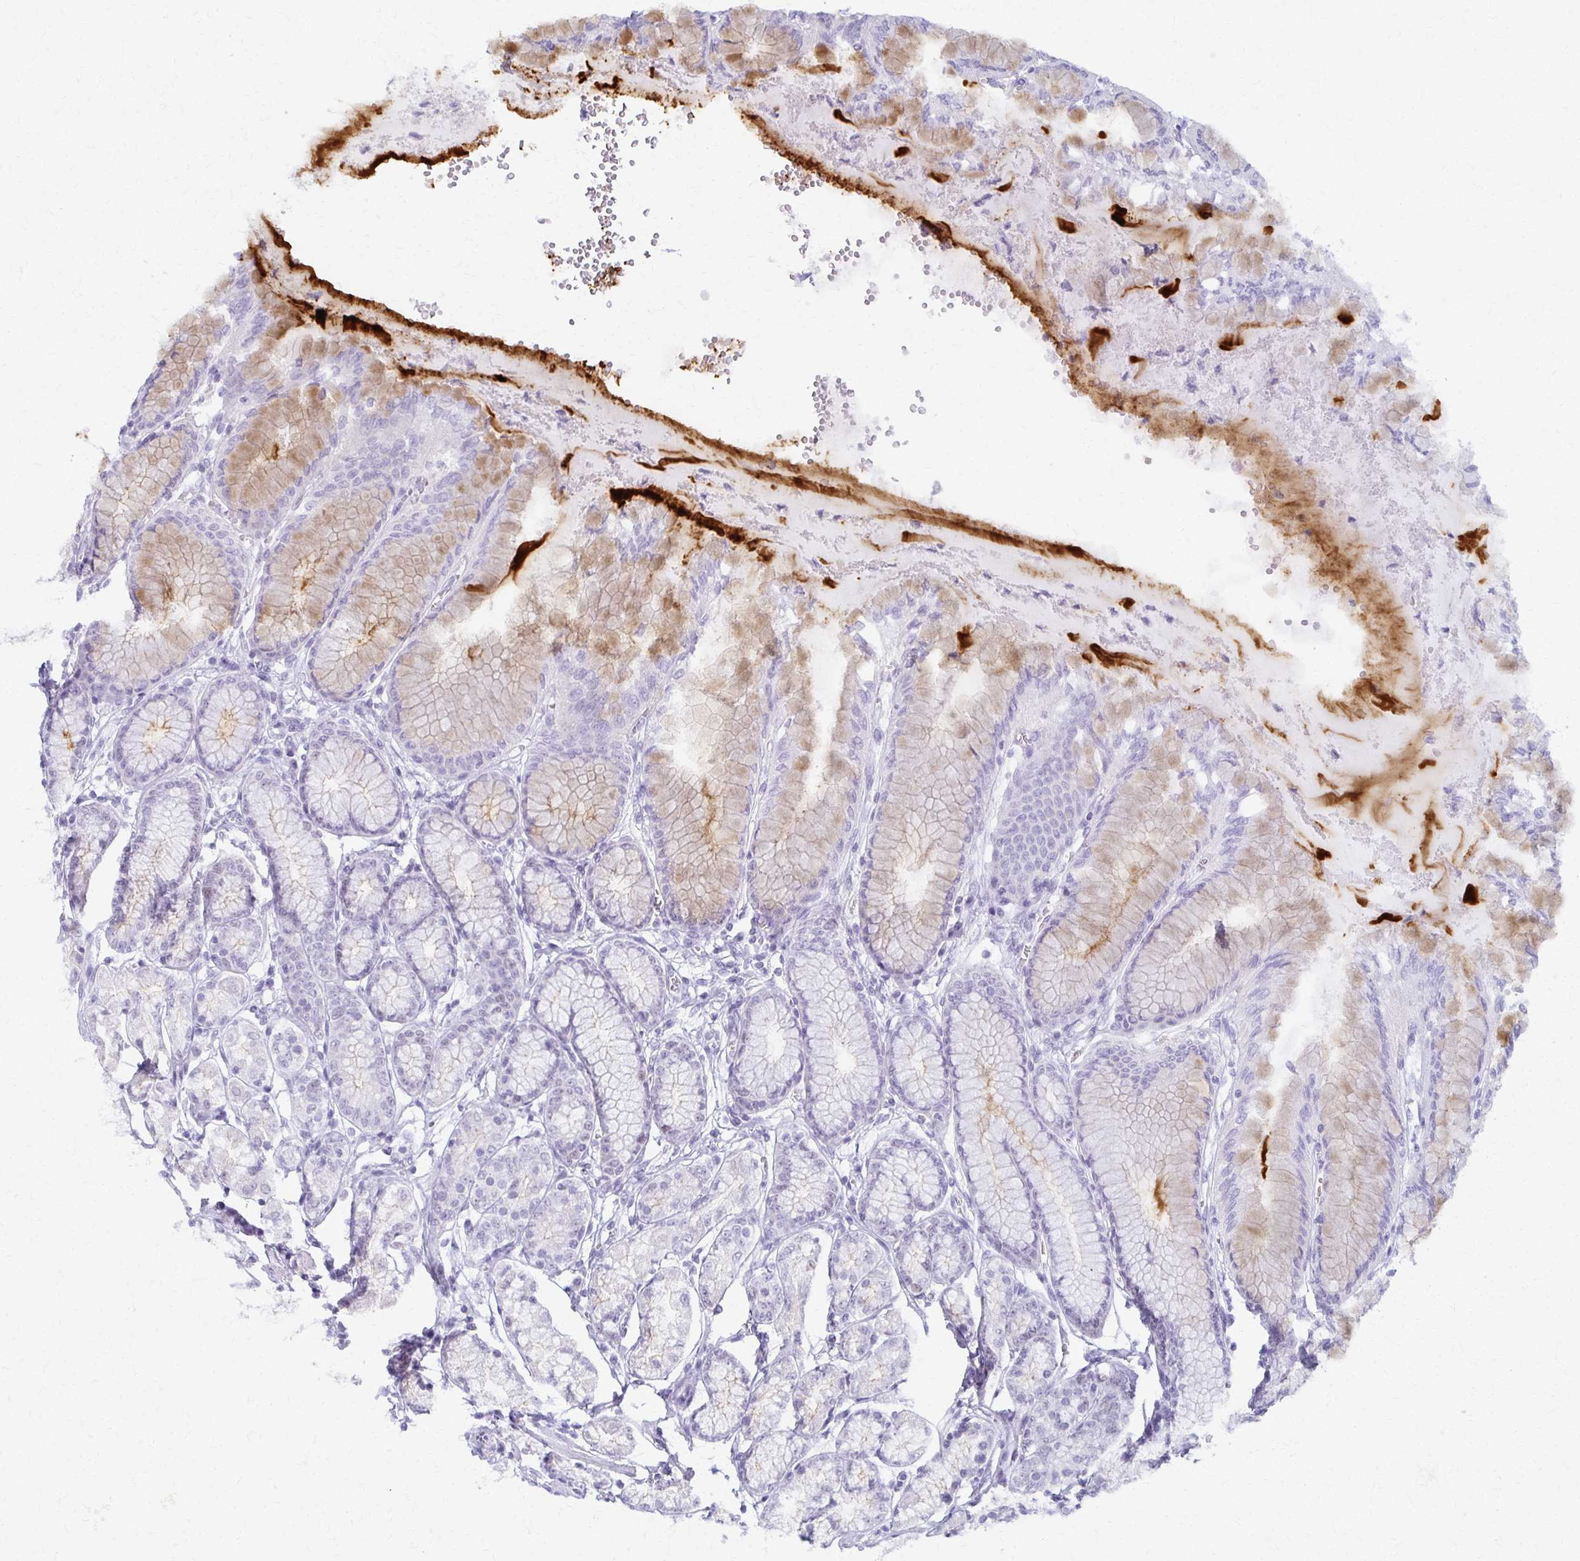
{"staining": {"intensity": "weak", "quantity": "<25%", "location": "cytoplasmic/membranous"}, "tissue": "stomach", "cell_type": "Glandular cells", "image_type": "normal", "snomed": [{"axis": "morphology", "description": "Normal tissue, NOS"}, {"axis": "topography", "description": "Stomach"}, {"axis": "topography", "description": "Stomach, lower"}], "caption": "Immunohistochemistry (IHC) photomicrograph of benign stomach: stomach stained with DAB (3,3'-diaminobenzidine) displays no significant protein staining in glandular cells.", "gene": "MORC4", "patient": {"sex": "male", "age": 76}}